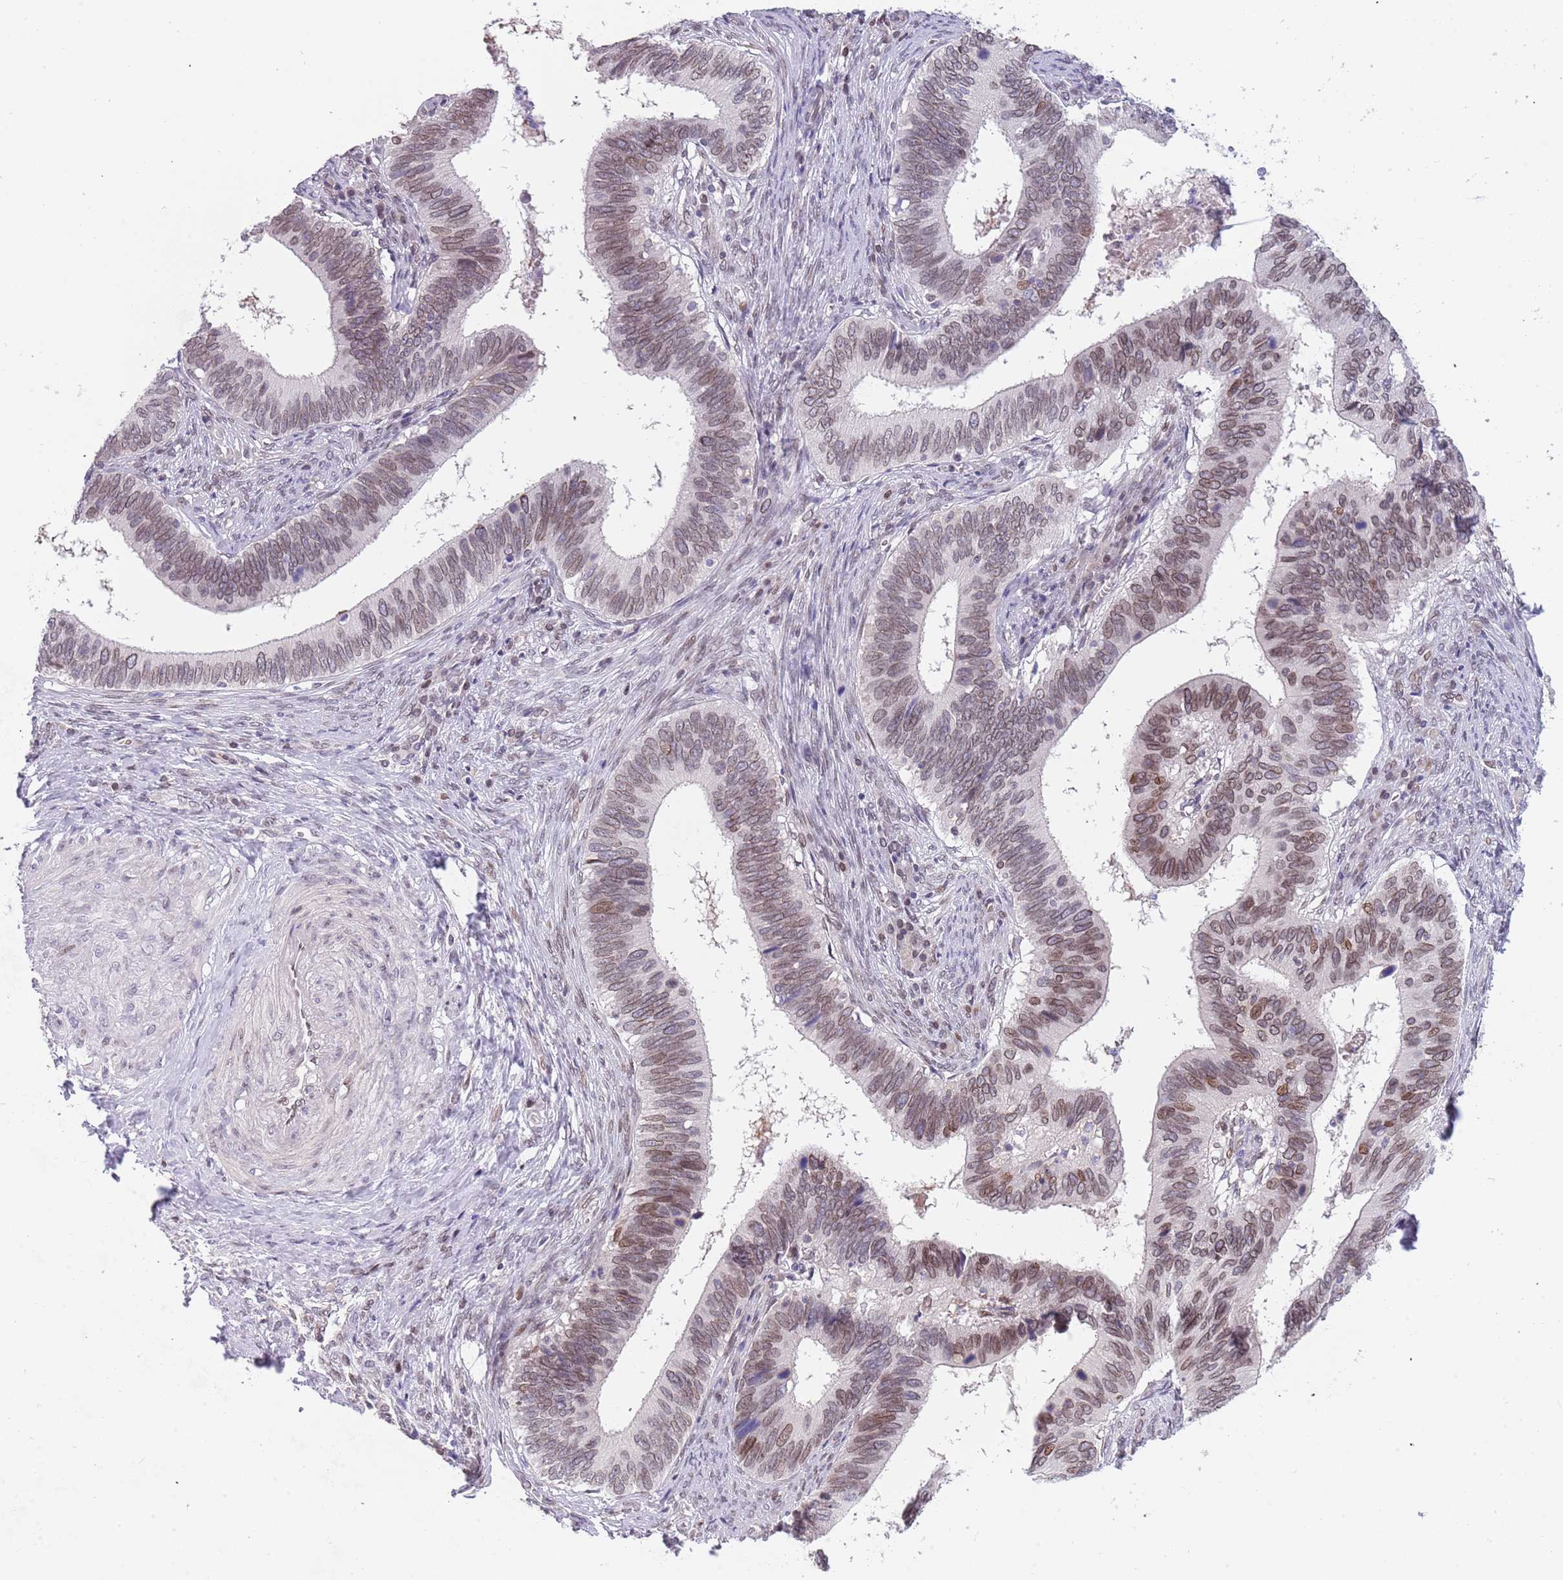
{"staining": {"intensity": "moderate", "quantity": "25%-75%", "location": "cytoplasmic/membranous,nuclear"}, "tissue": "cervical cancer", "cell_type": "Tumor cells", "image_type": "cancer", "snomed": [{"axis": "morphology", "description": "Adenocarcinoma, NOS"}, {"axis": "topography", "description": "Cervix"}], "caption": "A medium amount of moderate cytoplasmic/membranous and nuclear expression is seen in approximately 25%-75% of tumor cells in cervical cancer (adenocarcinoma) tissue. (brown staining indicates protein expression, while blue staining denotes nuclei).", "gene": "KLHDC2", "patient": {"sex": "female", "age": 42}}